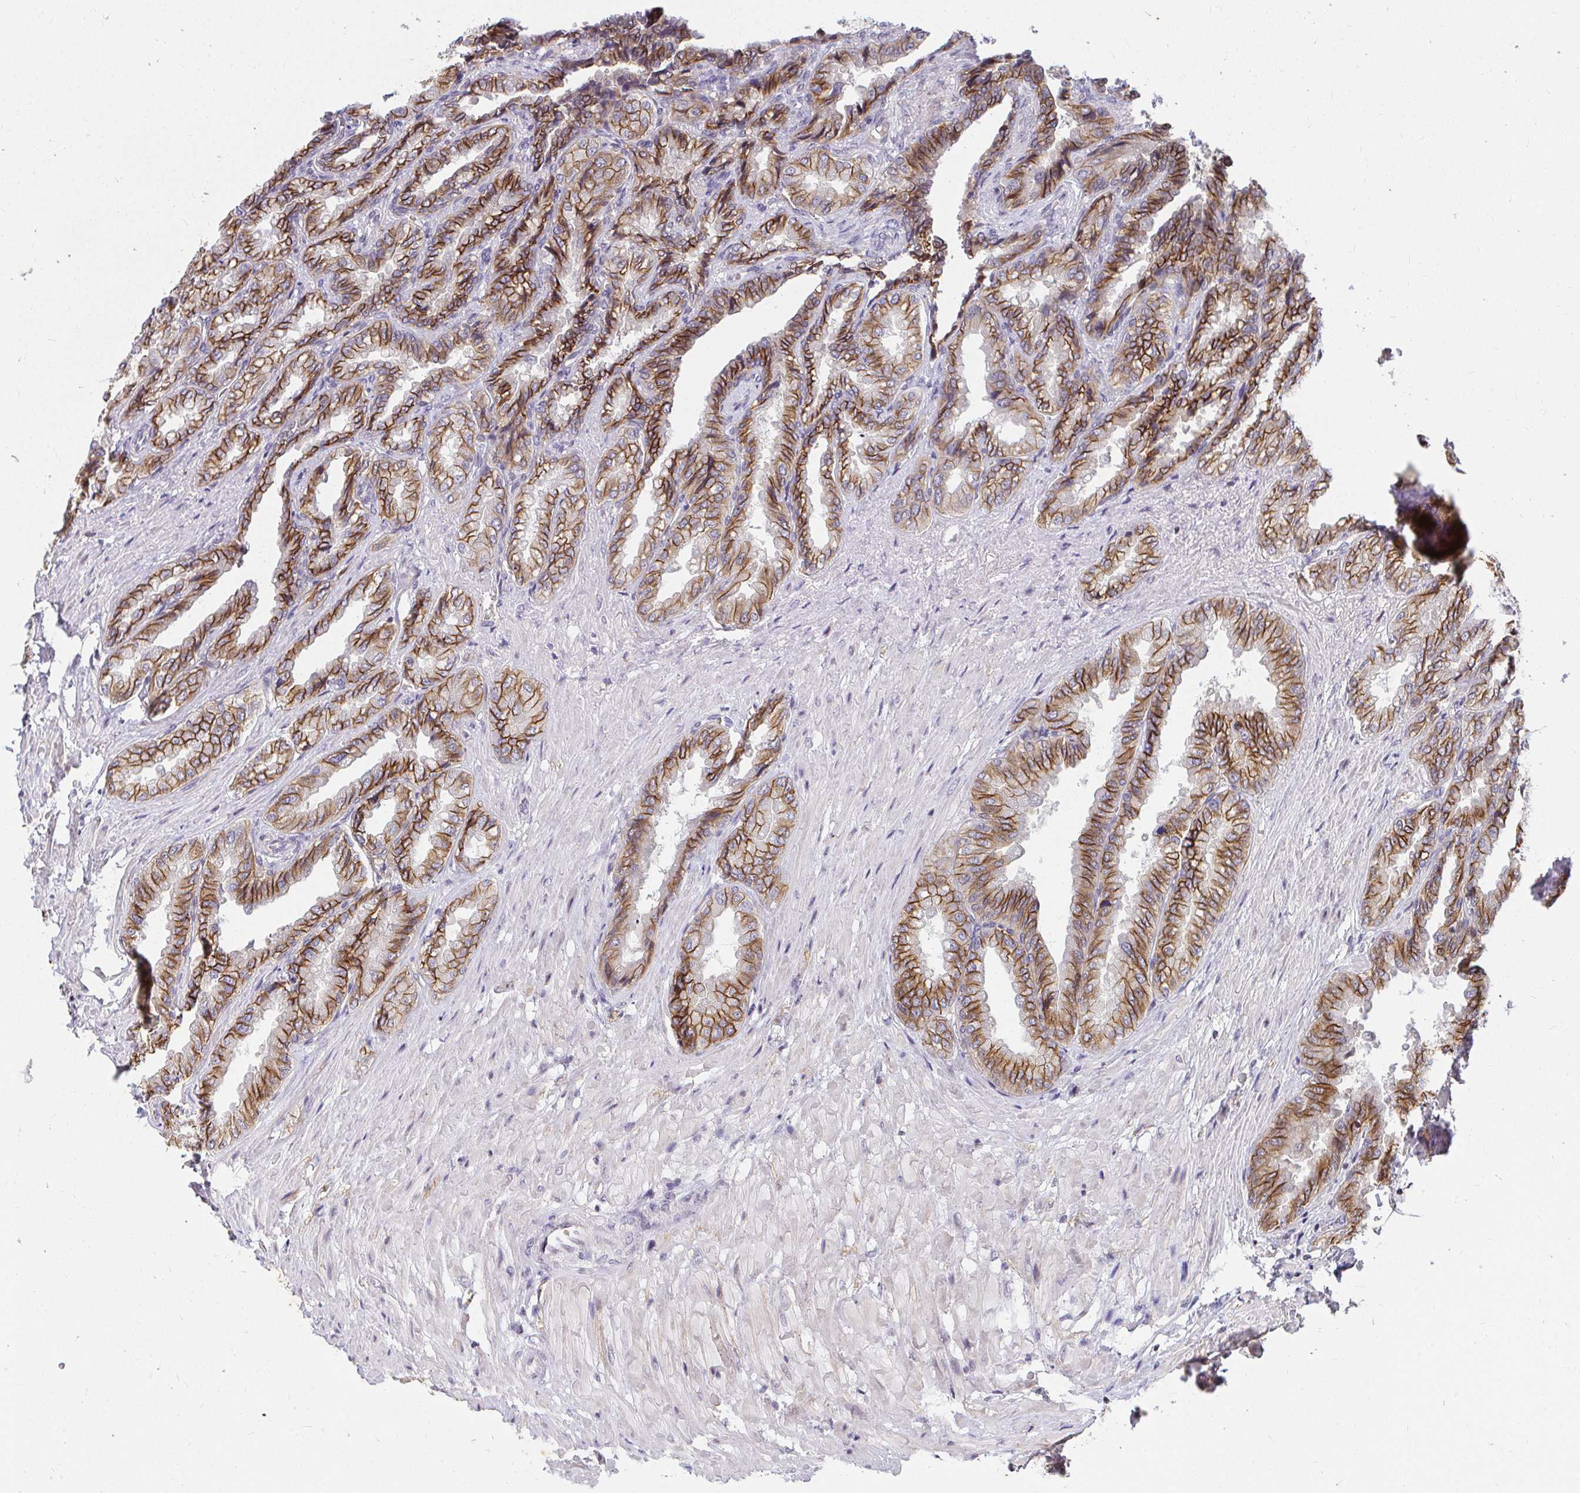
{"staining": {"intensity": "strong", "quantity": ">75%", "location": "cytoplasmic/membranous"}, "tissue": "seminal vesicle", "cell_type": "Glandular cells", "image_type": "normal", "snomed": [{"axis": "morphology", "description": "Normal tissue, NOS"}, {"axis": "topography", "description": "Seminal veicle"}], "caption": "Unremarkable seminal vesicle was stained to show a protein in brown. There is high levels of strong cytoplasmic/membranous positivity in about >75% of glandular cells. (Brightfield microscopy of DAB IHC at high magnification).", "gene": "ANK3", "patient": {"sex": "male", "age": 68}}